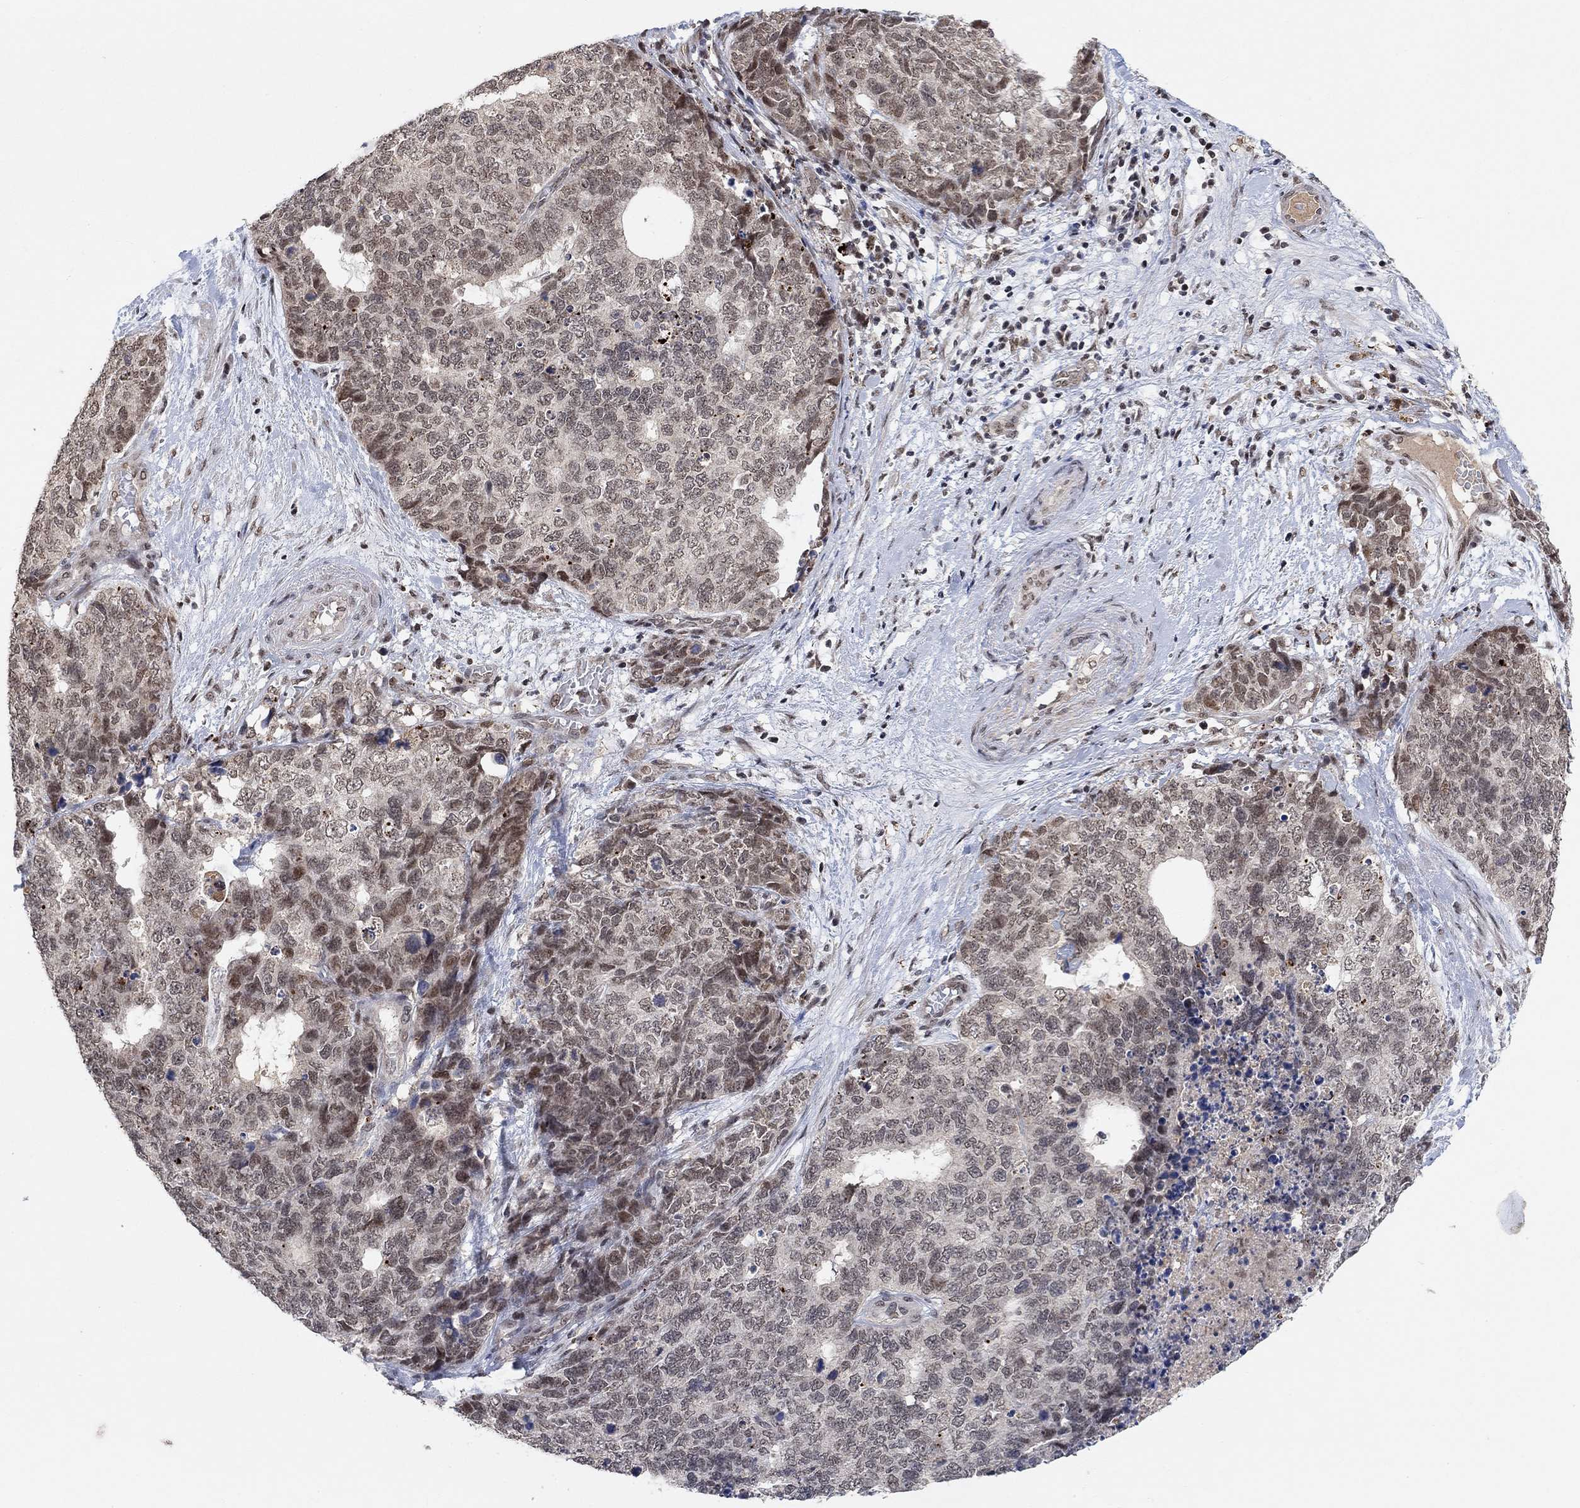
{"staining": {"intensity": "moderate", "quantity": "<25%", "location": "nuclear"}, "tissue": "cervical cancer", "cell_type": "Tumor cells", "image_type": "cancer", "snomed": [{"axis": "morphology", "description": "Squamous cell carcinoma, NOS"}, {"axis": "topography", "description": "Cervix"}], "caption": "Protein expression analysis of cervical squamous cell carcinoma shows moderate nuclear positivity in approximately <25% of tumor cells. The staining was performed using DAB to visualize the protein expression in brown, while the nuclei were stained in blue with hematoxylin (Magnification: 20x).", "gene": "THAP8", "patient": {"sex": "female", "age": 63}}